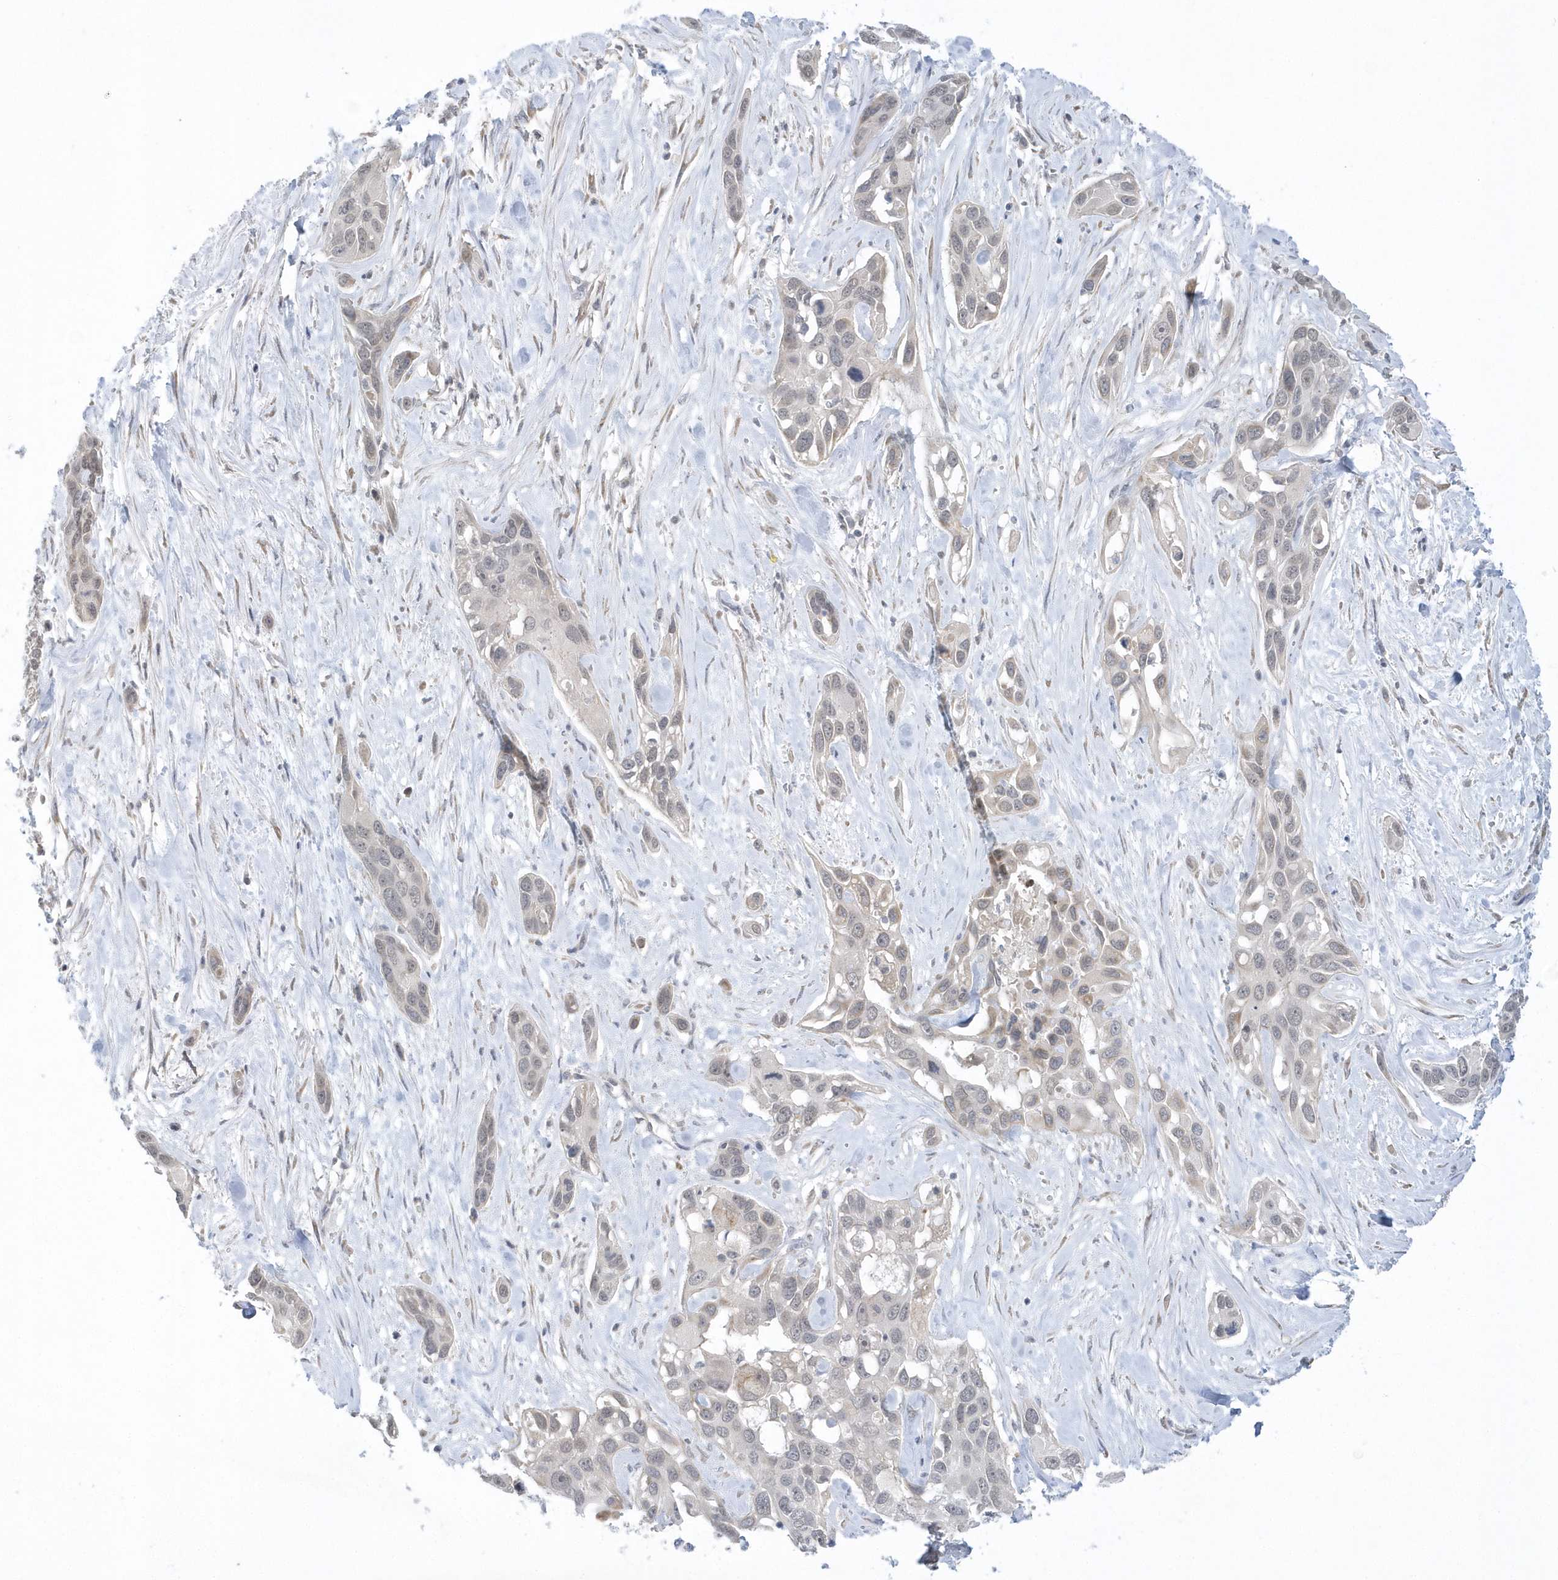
{"staining": {"intensity": "negative", "quantity": "none", "location": "none"}, "tissue": "pancreatic cancer", "cell_type": "Tumor cells", "image_type": "cancer", "snomed": [{"axis": "morphology", "description": "Adenocarcinoma, NOS"}, {"axis": "topography", "description": "Pancreas"}], "caption": "Immunohistochemistry (IHC) histopathology image of neoplastic tissue: human pancreatic adenocarcinoma stained with DAB (3,3'-diaminobenzidine) demonstrates no significant protein expression in tumor cells.", "gene": "ZC3H12D", "patient": {"sex": "female", "age": 60}}